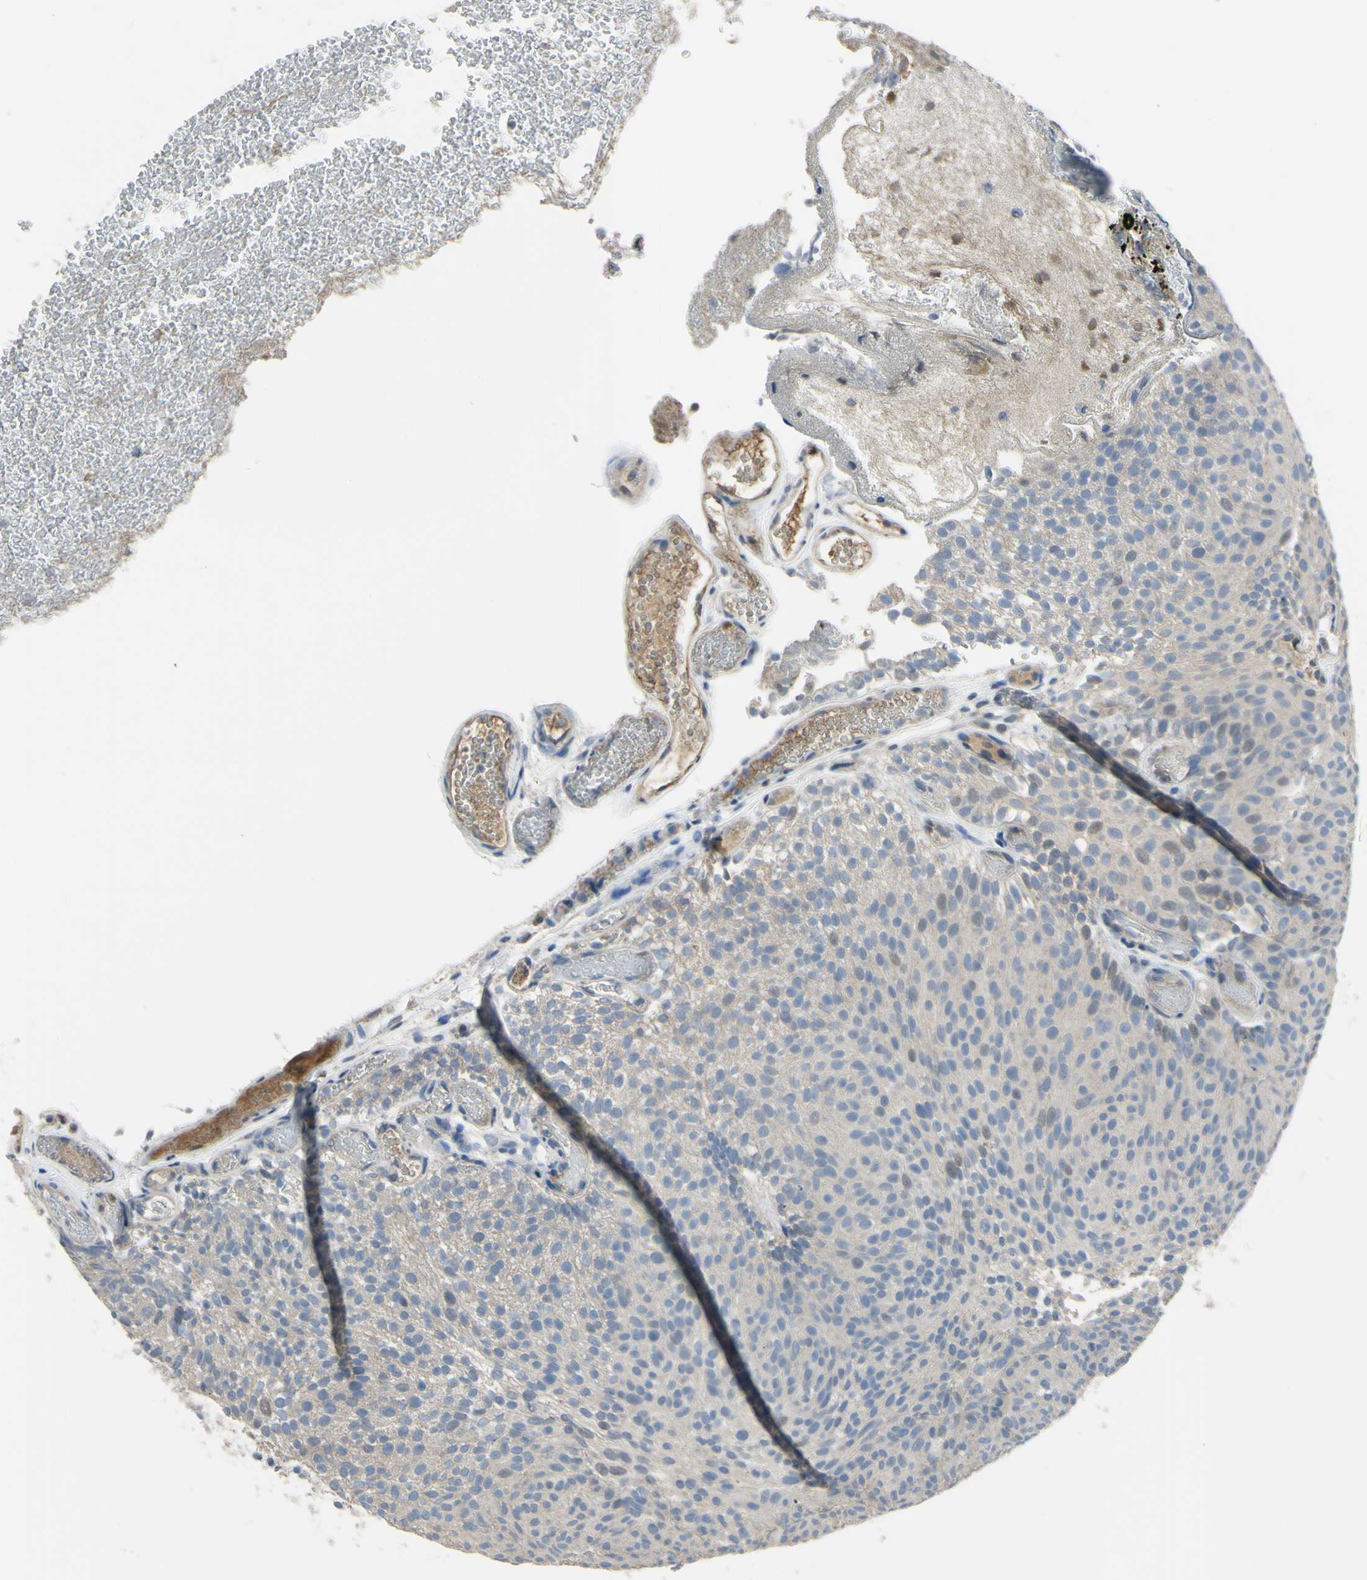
{"staining": {"intensity": "negative", "quantity": "none", "location": "none"}, "tissue": "urothelial cancer", "cell_type": "Tumor cells", "image_type": "cancer", "snomed": [{"axis": "morphology", "description": "Urothelial carcinoma, Low grade"}, {"axis": "topography", "description": "Urinary bladder"}], "caption": "Human urothelial cancer stained for a protein using immunohistochemistry demonstrates no positivity in tumor cells.", "gene": "LHX9", "patient": {"sex": "male", "age": 78}}